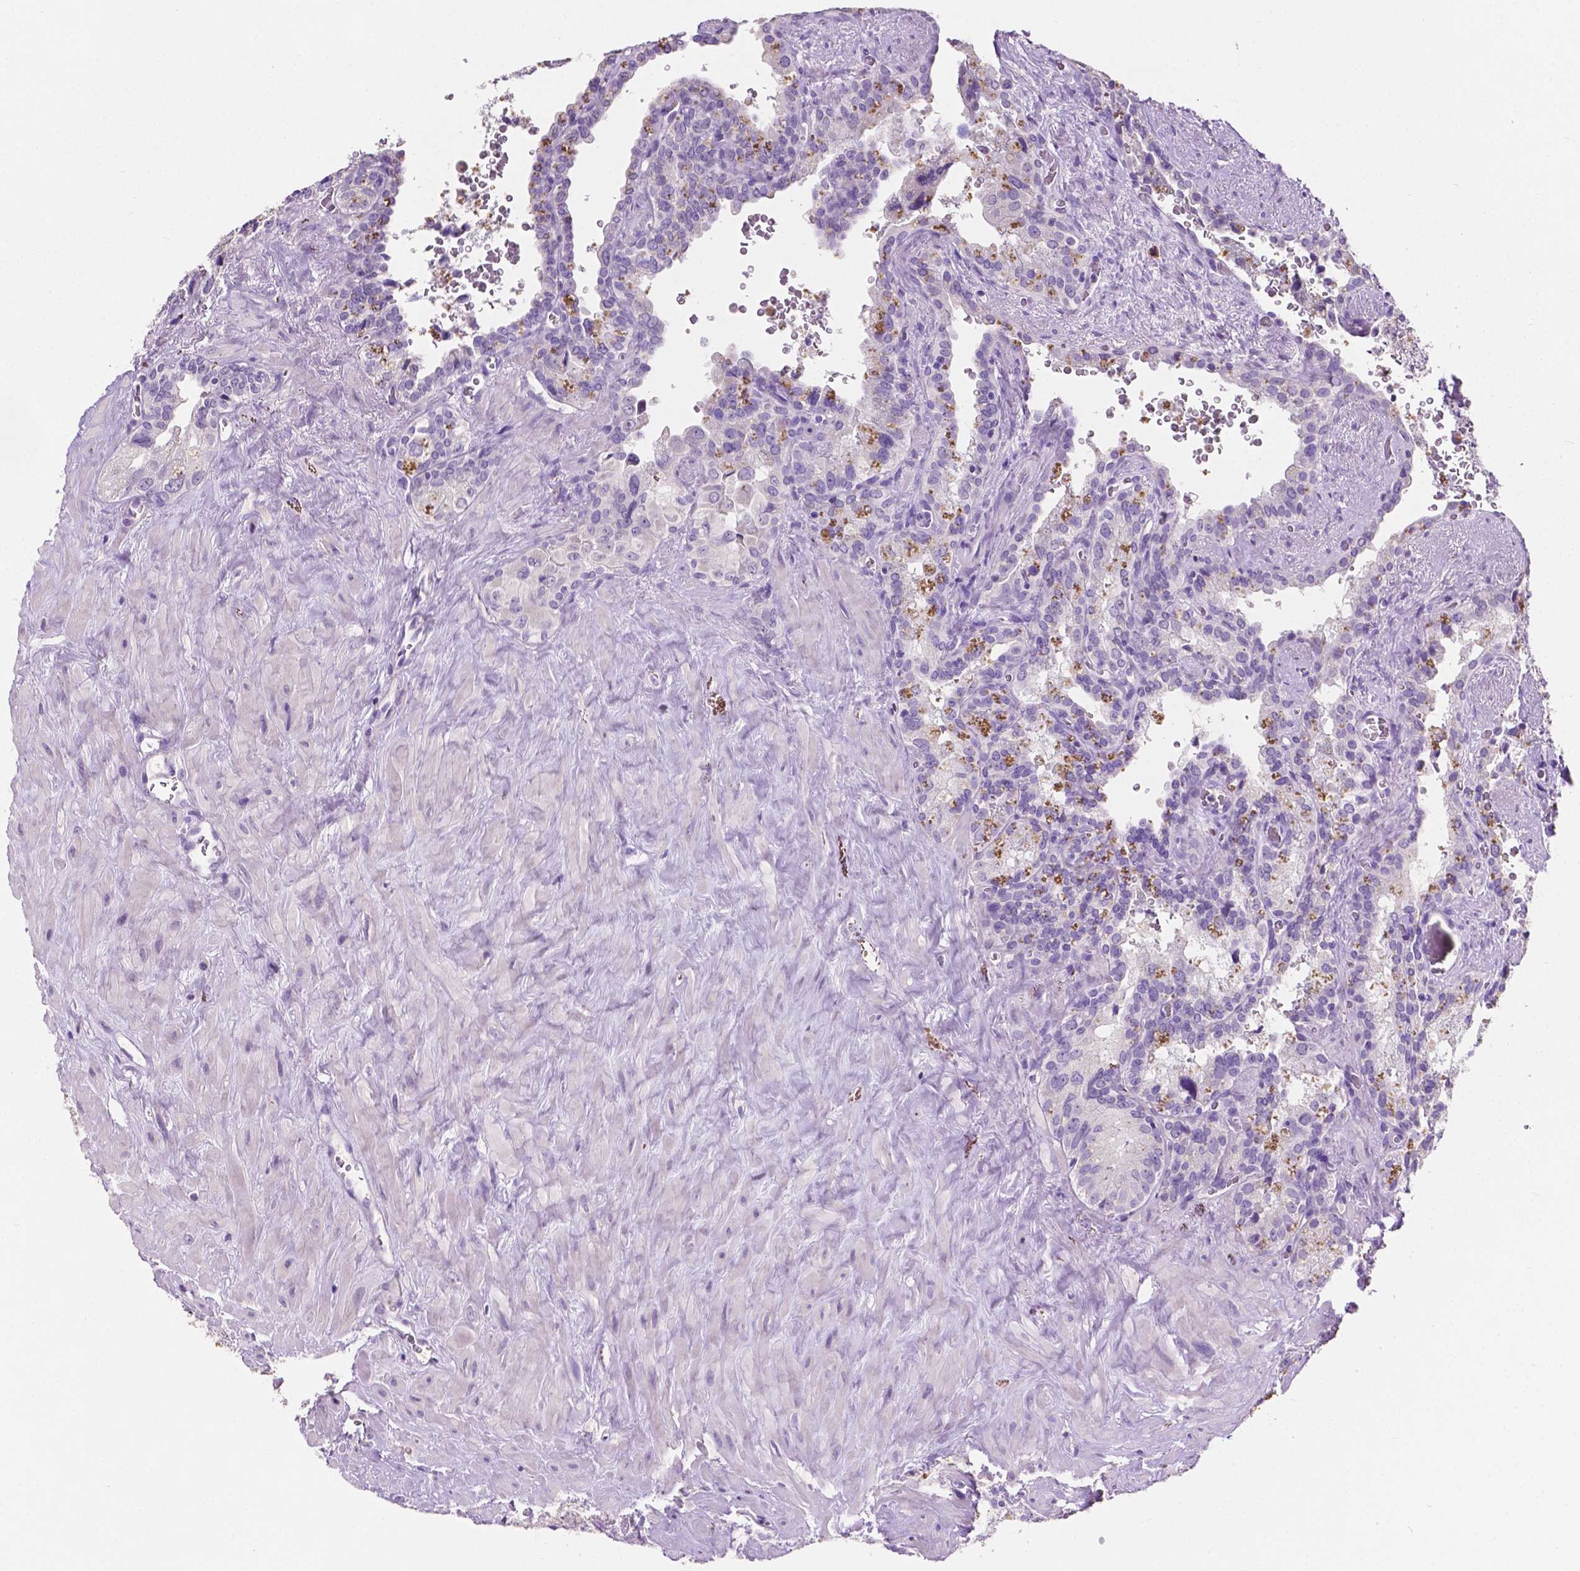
{"staining": {"intensity": "negative", "quantity": "none", "location": "none"}, "tissue": "seminal vesicle", "cell_type": "Glandular cells", "image_type": "normal", "snomed": [{"axis": "morphology", "description": "Normal tissue, NOS"}, {"axis": "topography", "description": "Prostate"}, {"axis": "topography", "description": "Seminal veicle"}], "caption": "This micrograph is of unremarkable seminal vesicle stained with IHC to label a protein in brown with the nuclei are counter-stained blue. There is no staining in glandular cells.", "gene": "SIAH2", "patient": {"sex": "male", "age": 71}}